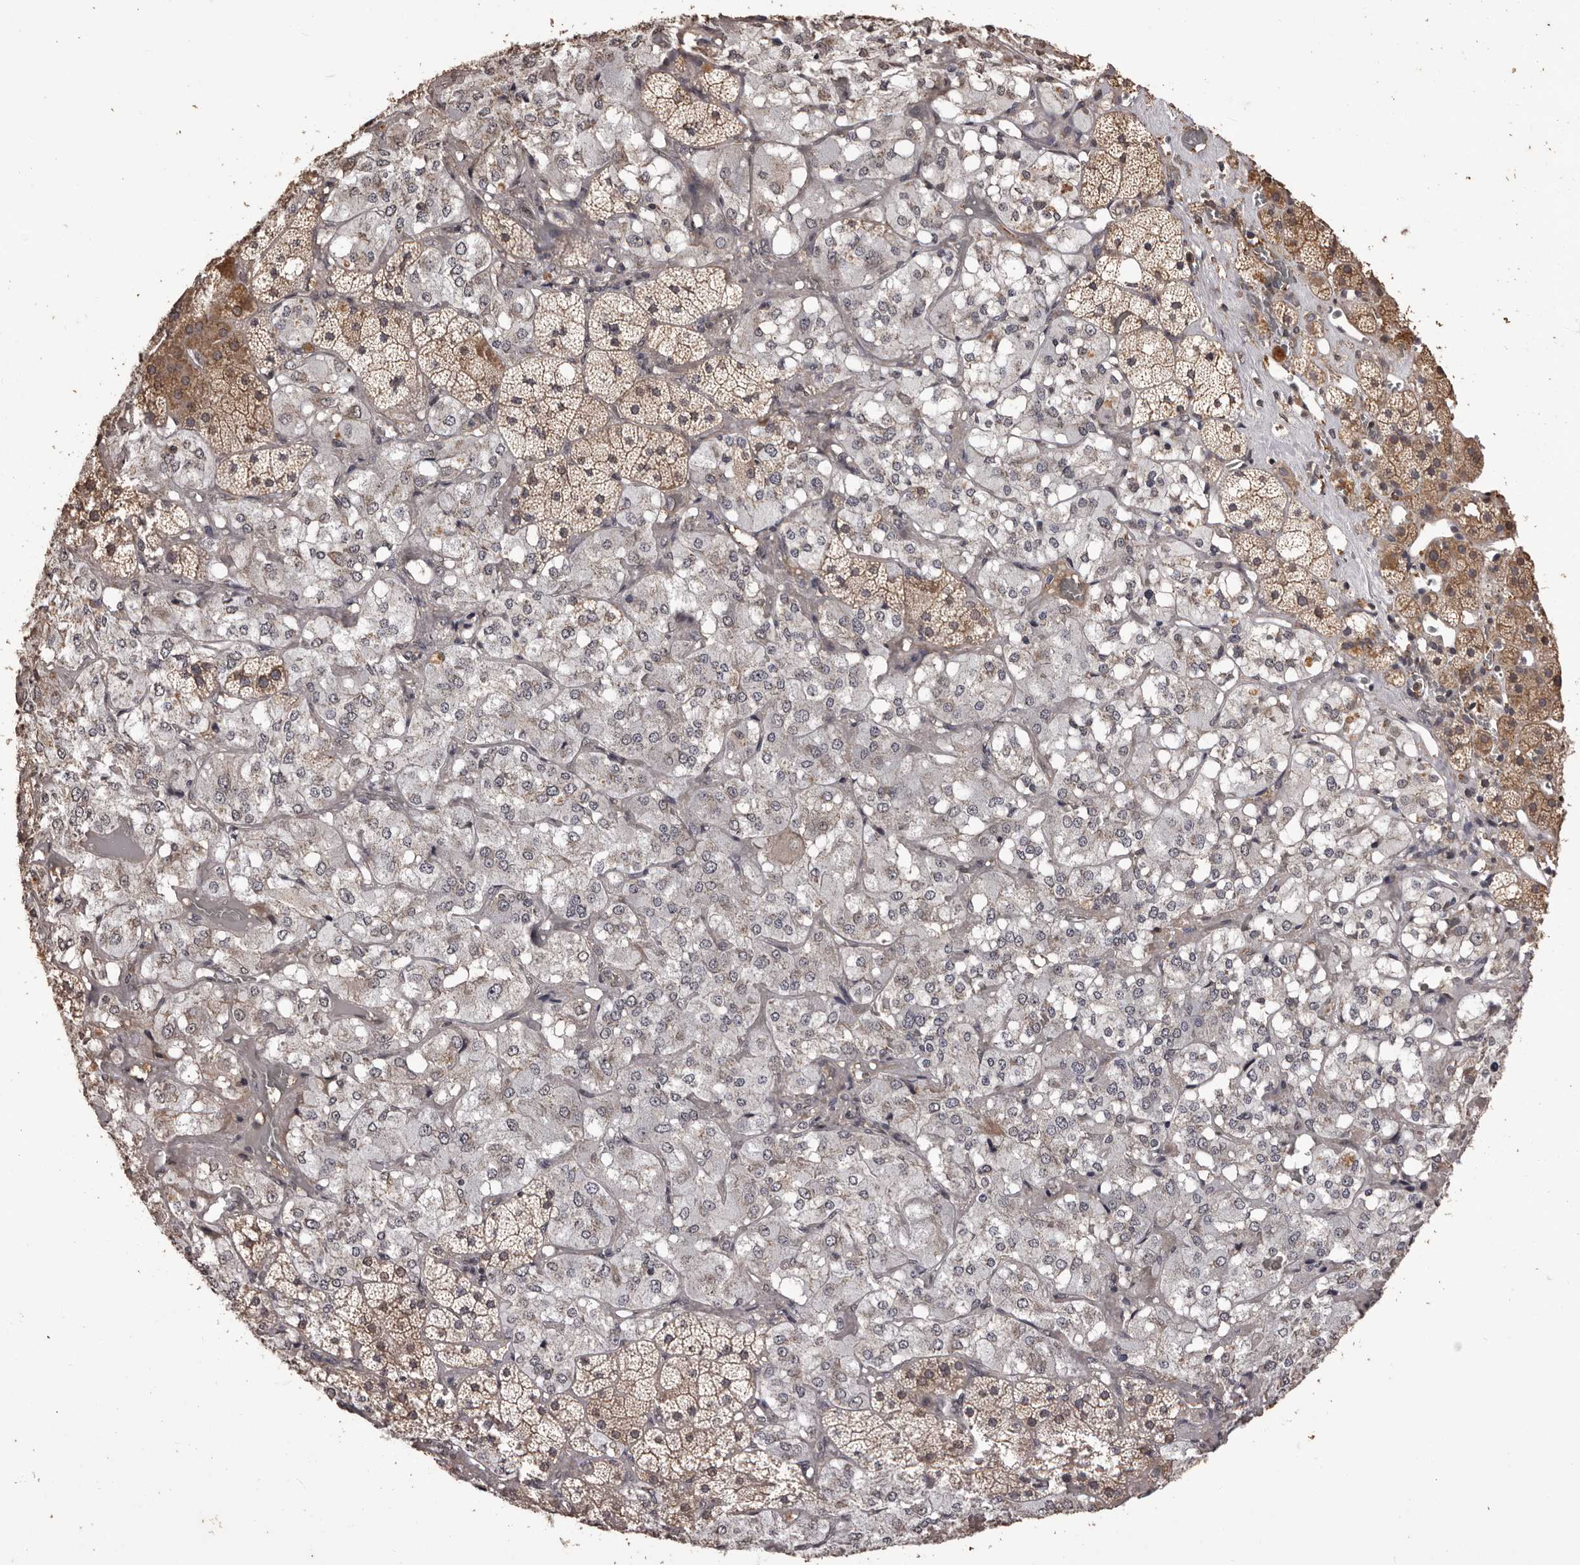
{"staining": {"intensity": "moderate", "quantity": "25%-75%", "location": "cytoplasmic/membranous"}, "tissue": "adrenal gland", "cell_type": "Glandular cells", "image_type": "normal", "snomed": [{"axis": "morphology", "description": "Normal tissue, NOS"}, {"axis": "topography", "description": "Adrenal gland"}], "caption": "Moderate cytoplasmic/membranous positivity for a protein is appreciated in about 25%-75% of glandular cells of benign adrenal gland using immunohistochemistry (IHC).", "gene": "NAV1", "patient": {"sex": "male", "age": 57}}